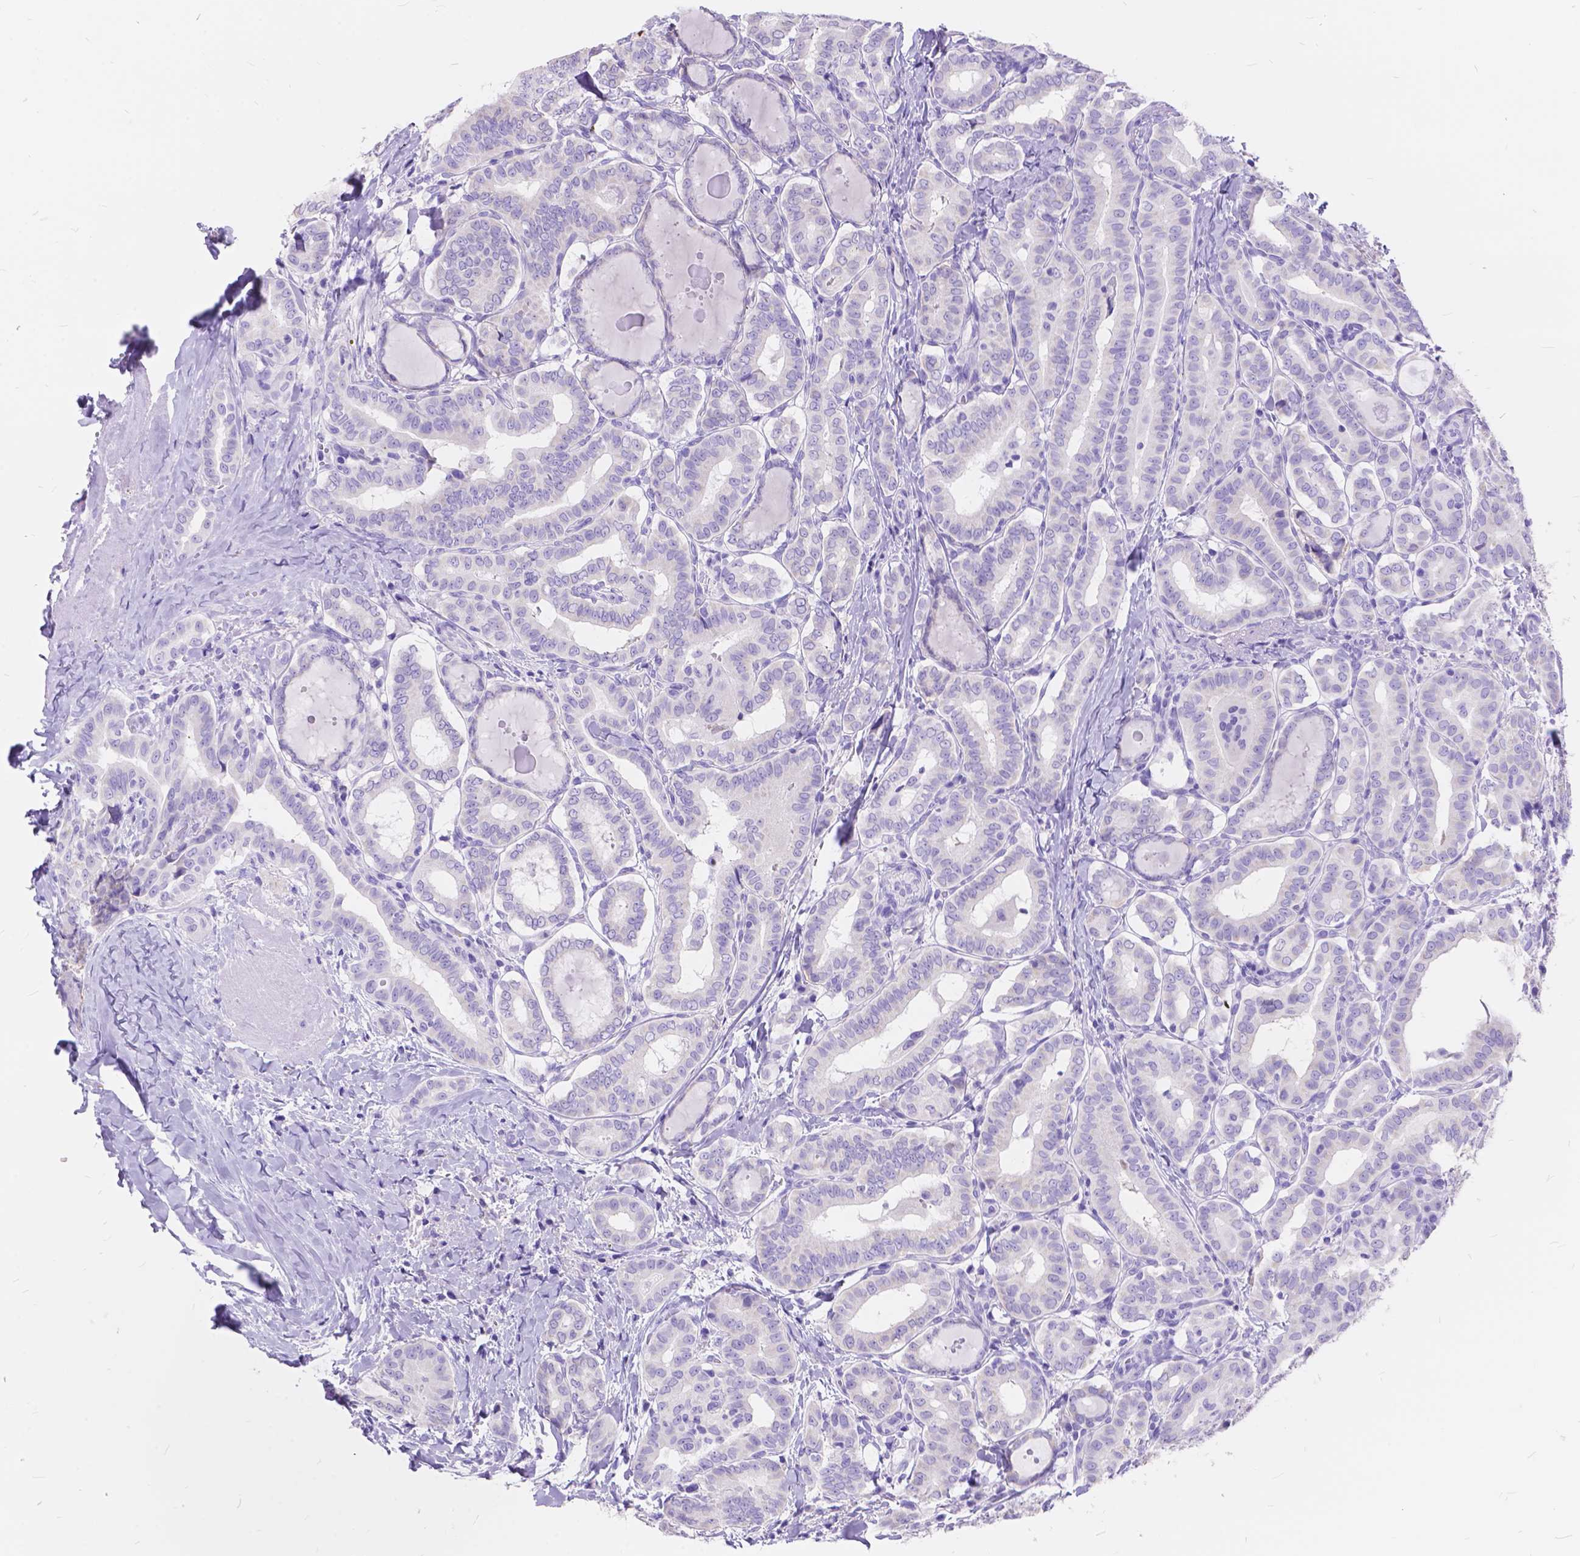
{"staining": {"intensity": "negative", "quantity": "none", "location": "none"}, "tissue": "thyroid cancer", "cell_type": "Tumor cells", "image_type": "cancer", "snomed": [{"axis": "morphology", "description": "Papillary adenocarcinoma, NOS"}, {"axis": "morphology", "description": "Papillary adenoma metastatic"}, {"axis": "topography", "description": "Thyroid gland"}], "caption": "Tumor cells show no significant protein staining in thyroid papillary adenoma metastatic.", "gene": "FOXL2", "patient": {"sex": "female", "age": 50}}